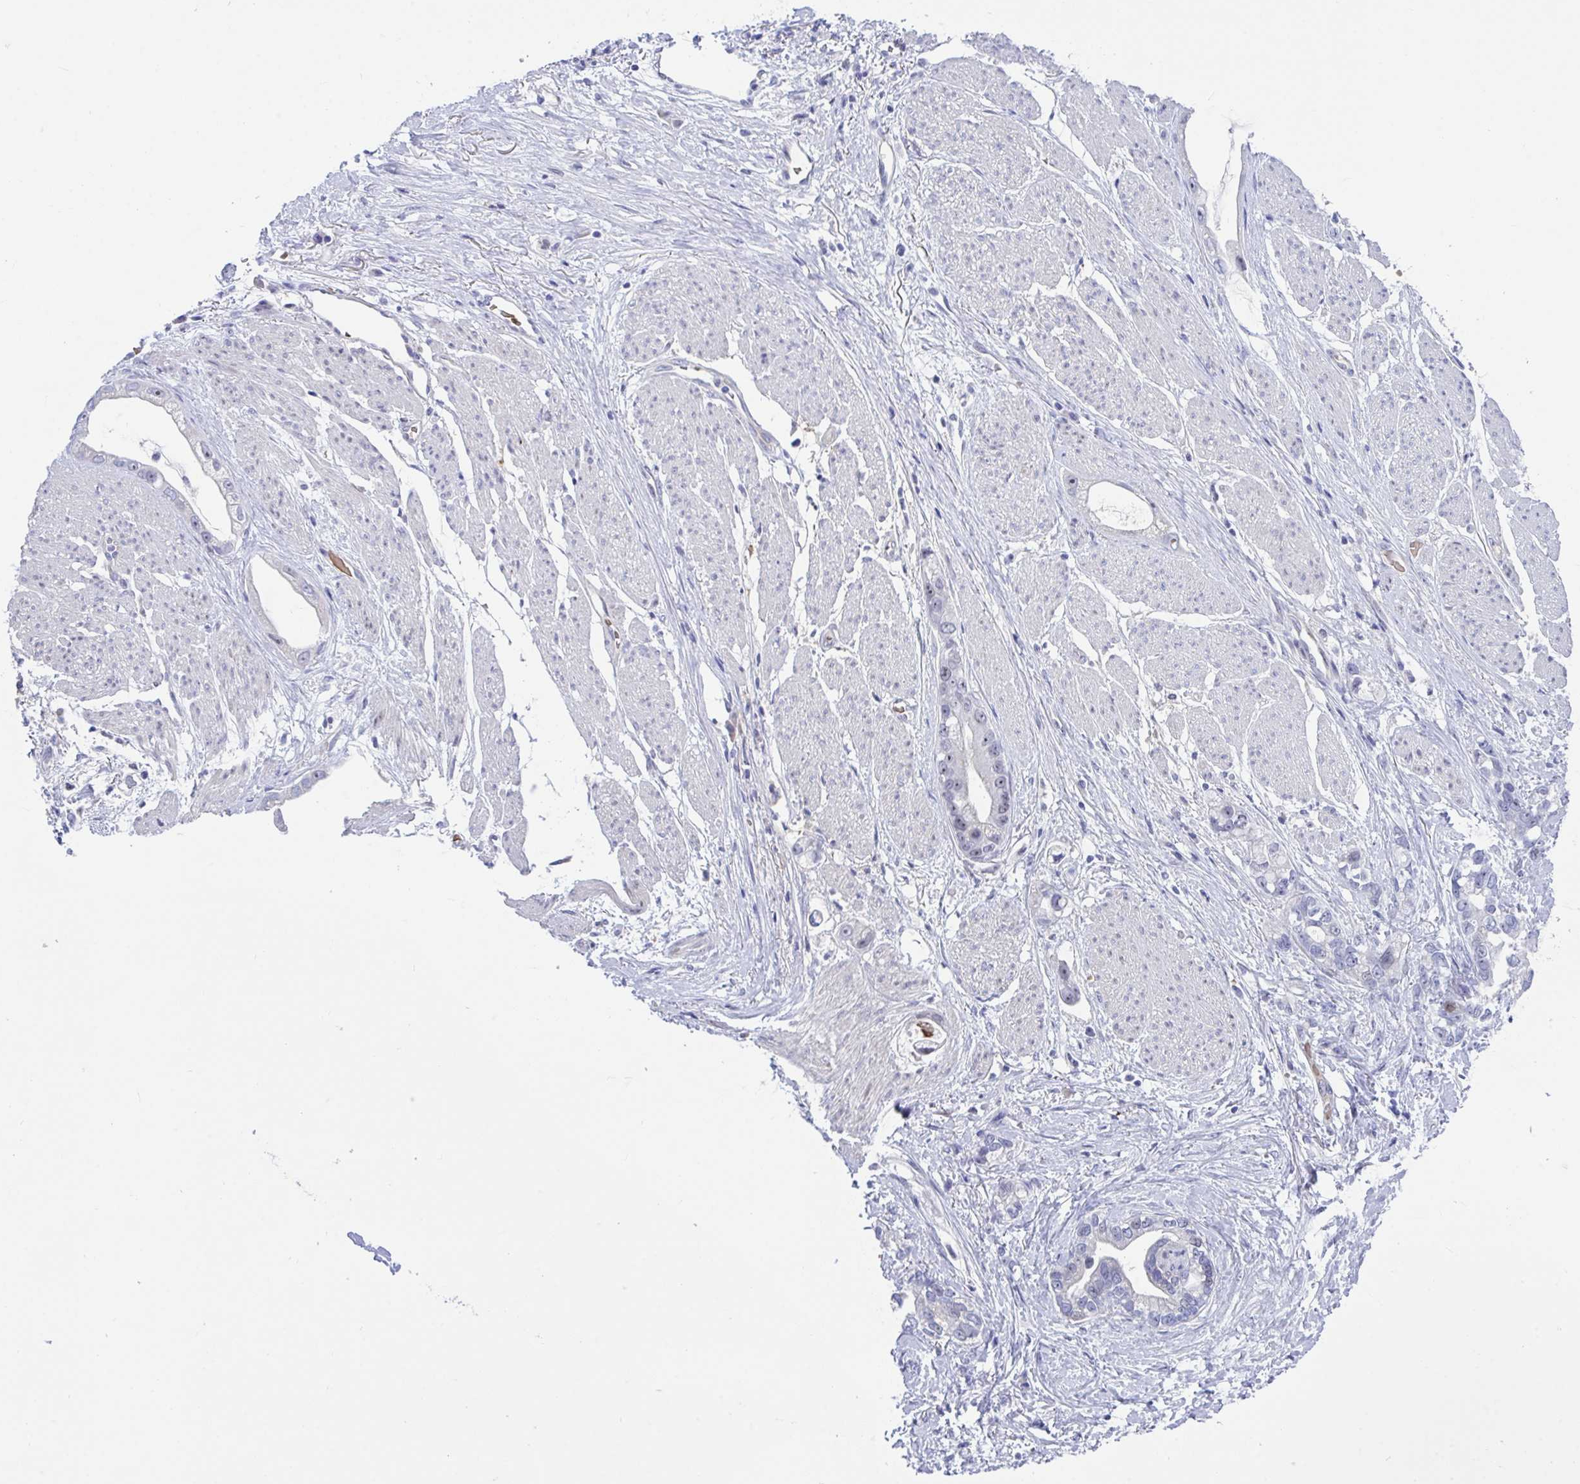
{"staining": {"intensity": "weak", "quantity": "<25%", "location": "nuclear"}, "tissue": "stomach cancer", "cell_type": "Tumor cells", "image_type": "cancer", "snomed": [{"axis": "morphology", "description": "Adenocarcinoma, NOS"}, {"axis": "topography", "description": "Stomach"}], "caption": "Stomach adenocarcinoma was stained to show a protein in brown. There is no significant expression in tumor cells.", "gene": "CENPQ", "patient": {"sex": "male", "age": 55}}